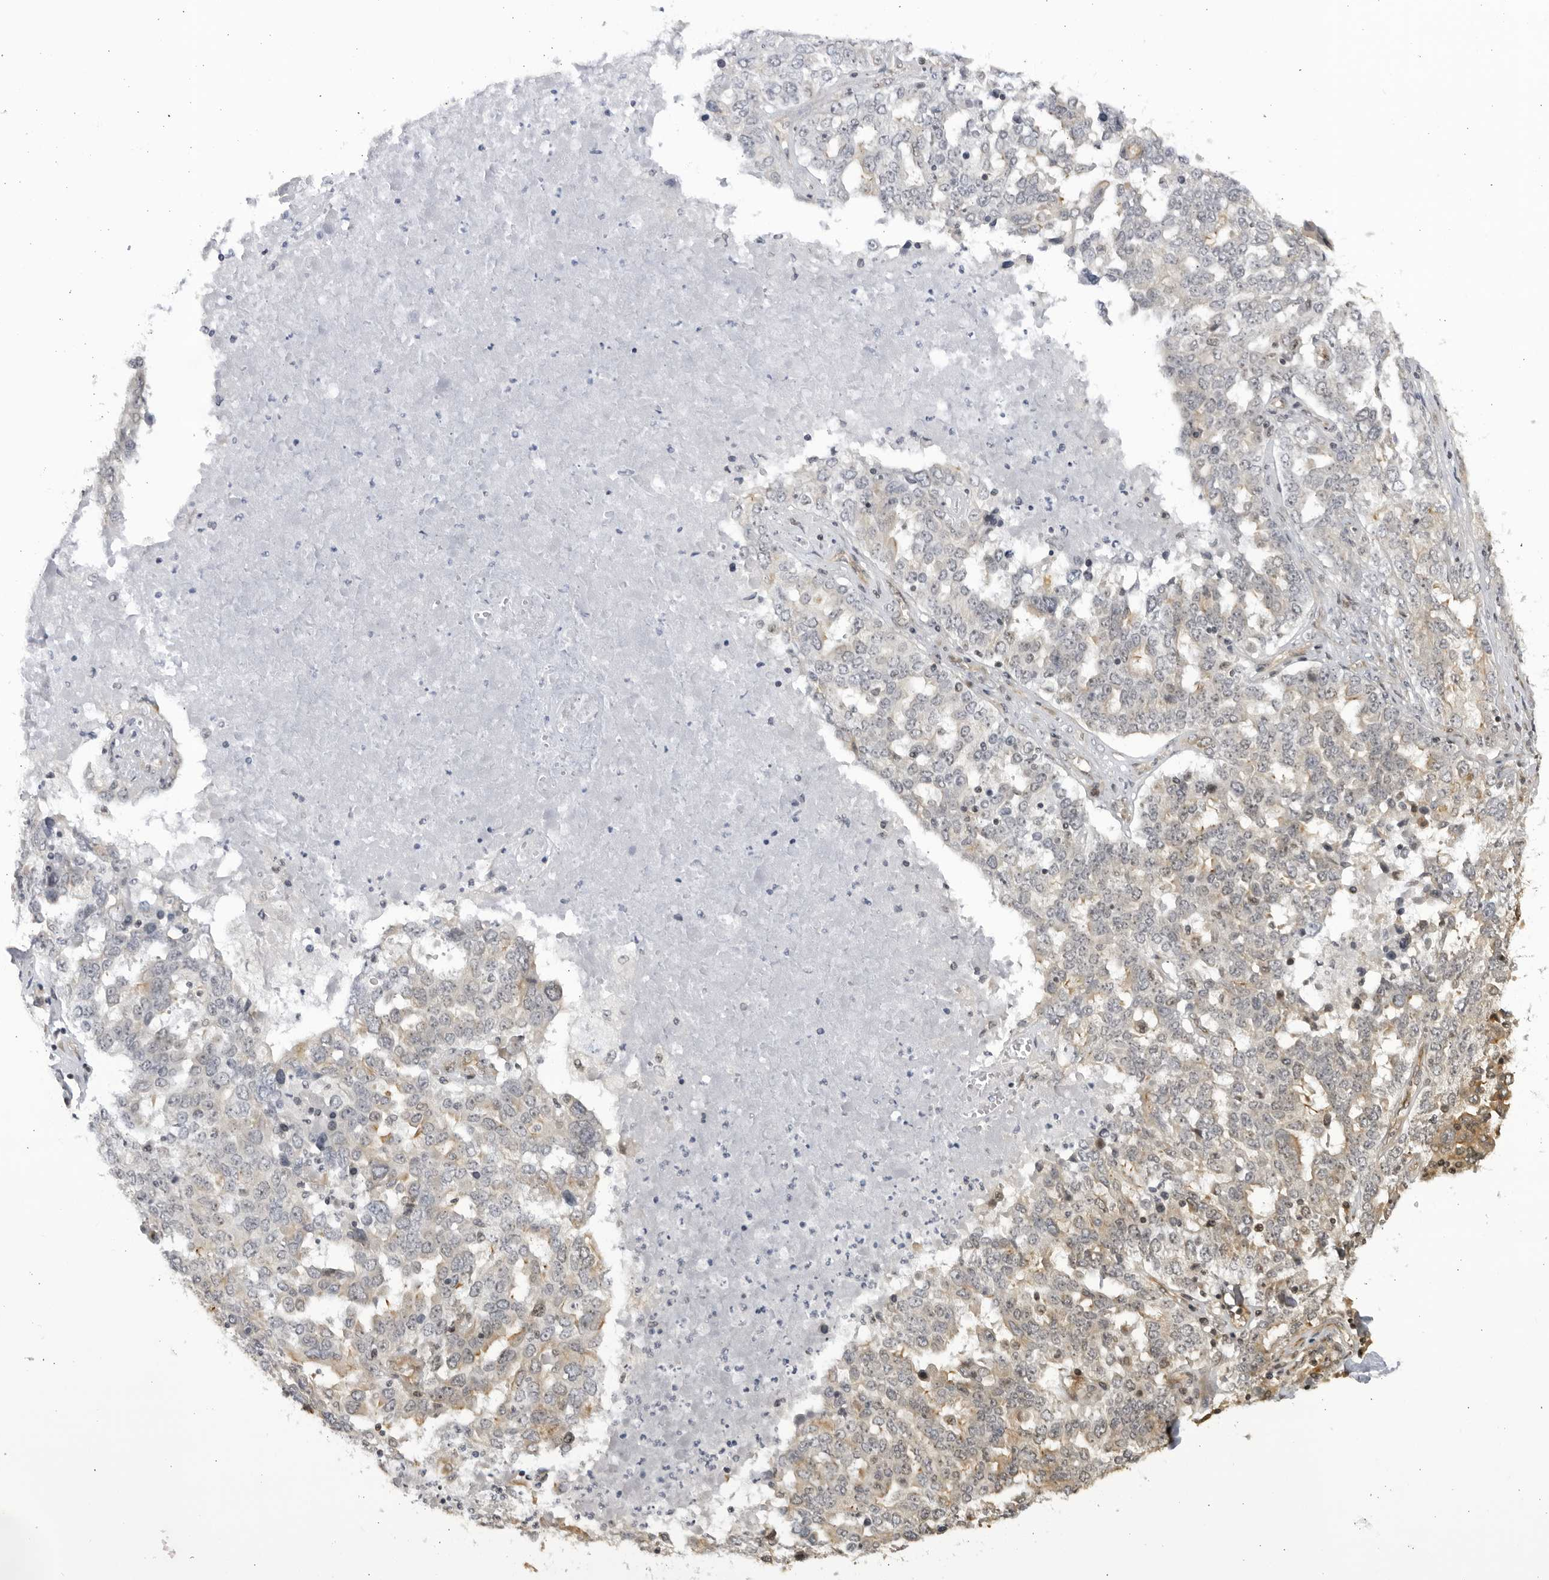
{"staining": {"intensity": "moderate", "quantity": "25%-75%", "location": "cytoplasmic/membranous"}, "tissue": "ovarian cancer", "cell_type": "Tumor cells", "image_type": "cancer", "snomed": [{"axis": "morphology", "description": "Carcinoma, endometroid"}, {"axis": "topography", "description": "Ovary"}], "caption": "High-magnification brightfield microscopy of ovarian cancer stained with DAB (3,3'-diaminobenzidine) (brown) and counterstained with hematoxylin (blue). tumor cells exhibit moderate cytoplasmic/membranous positivity is appreciated in about25%-75% of cells.", "gene": "CNBD1", "patient": {"sex": "female", "age": 62}}